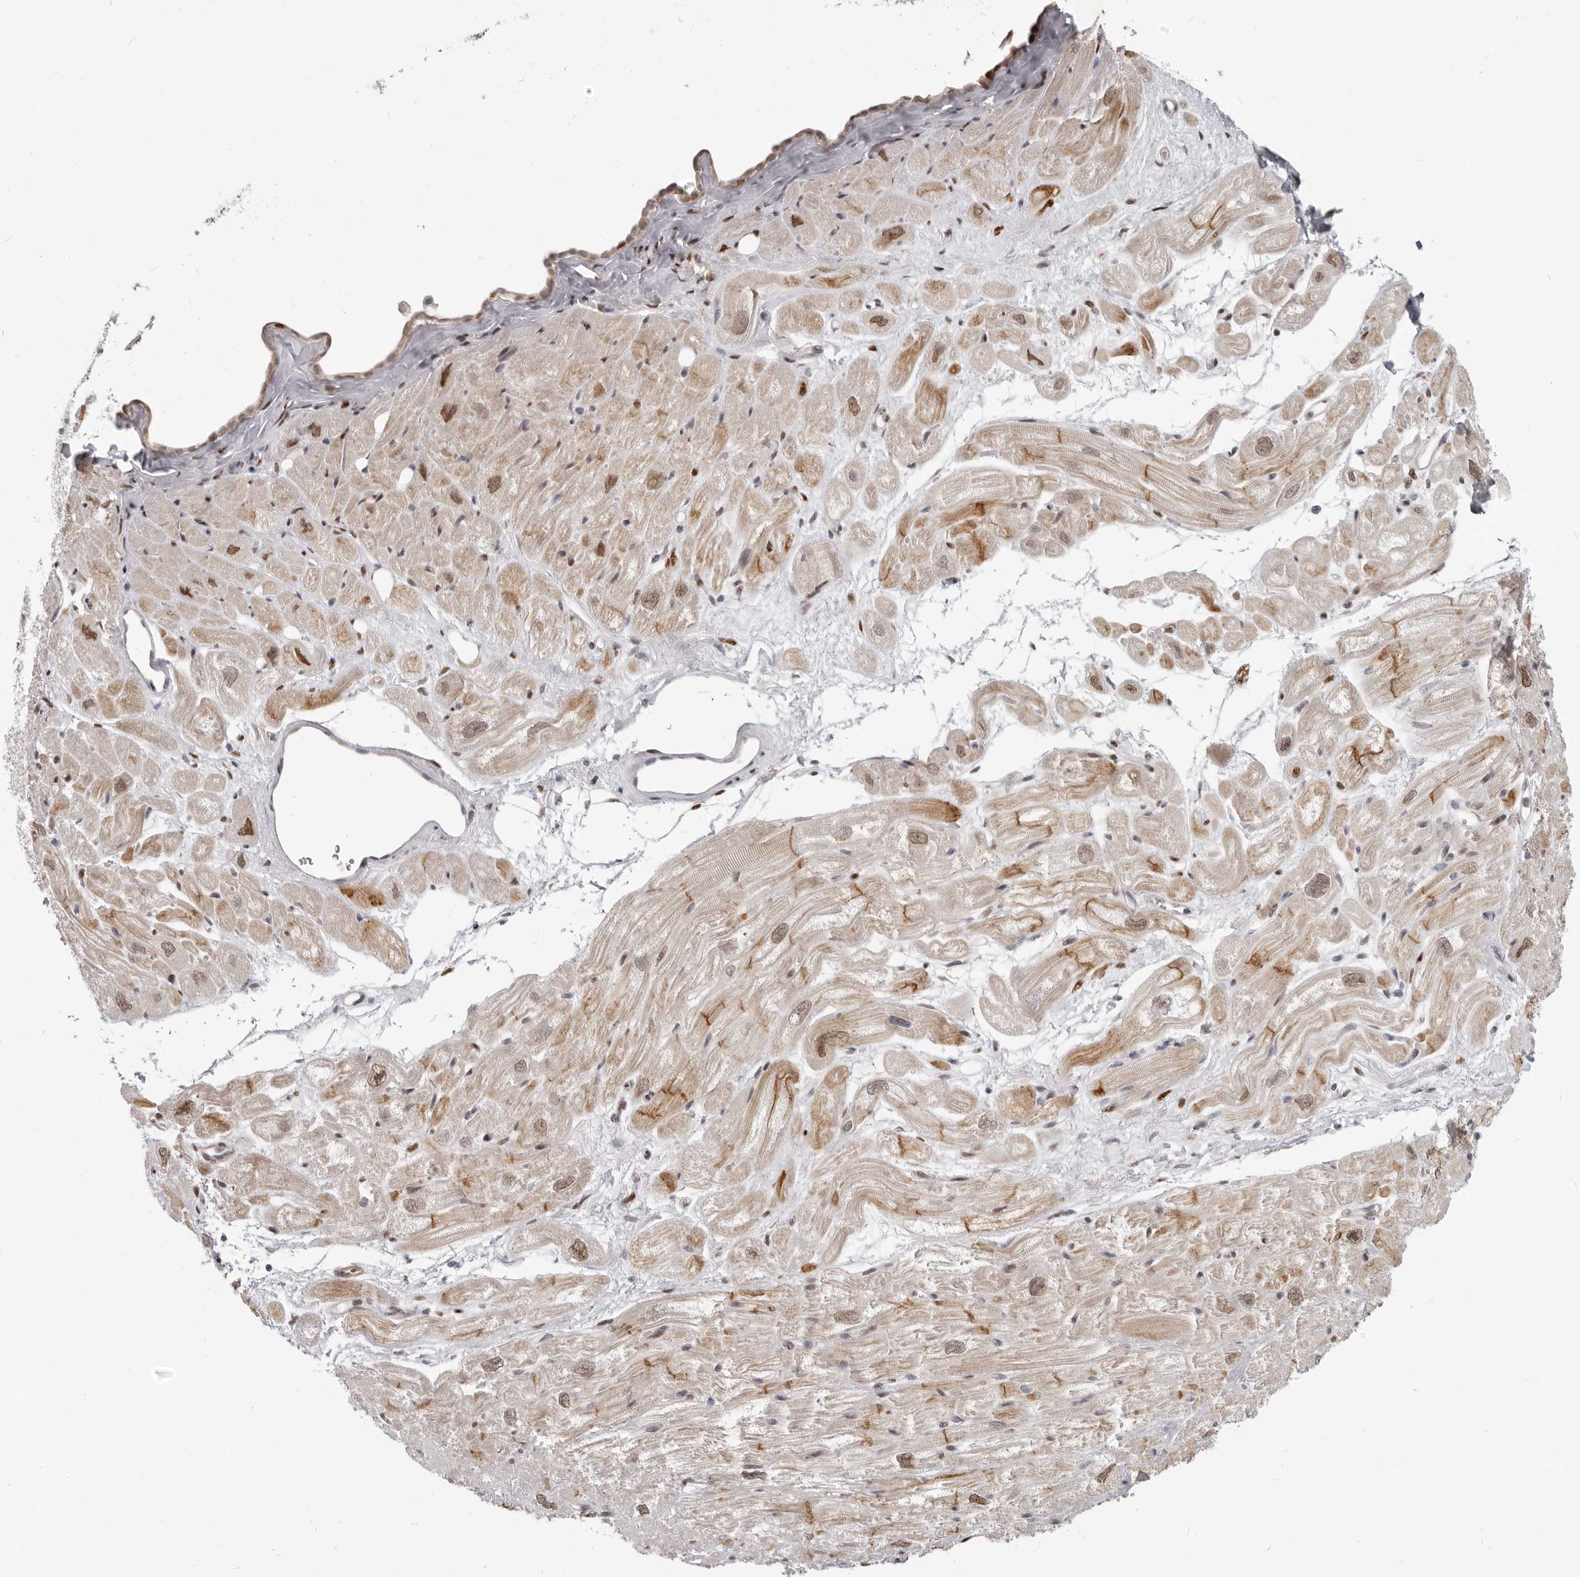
{"staining": {"intensity": "strong", "quantity": "25%-75%", "location": "cytoplasmic/membranous,nuclear"}, "tissue": "heart muscle", "cell_type": "Cardiomyocytes", "image_type": "normal", "snomed": [{"axis": "morphology", "description": "Normal tissue, NOS"}, {"axis": "topography", "description": "Heart"}], "caption": "Cardiomyocytes display high levels of strong cytoplasmic/membranous,nuclear staining in approximately 25%-75% of cells in benign heart muscle. The protein is shown in brown color, while the nuclei are stained blue.", "gene": "SRP19", "patient": {"sex": "male", "age": 50}}